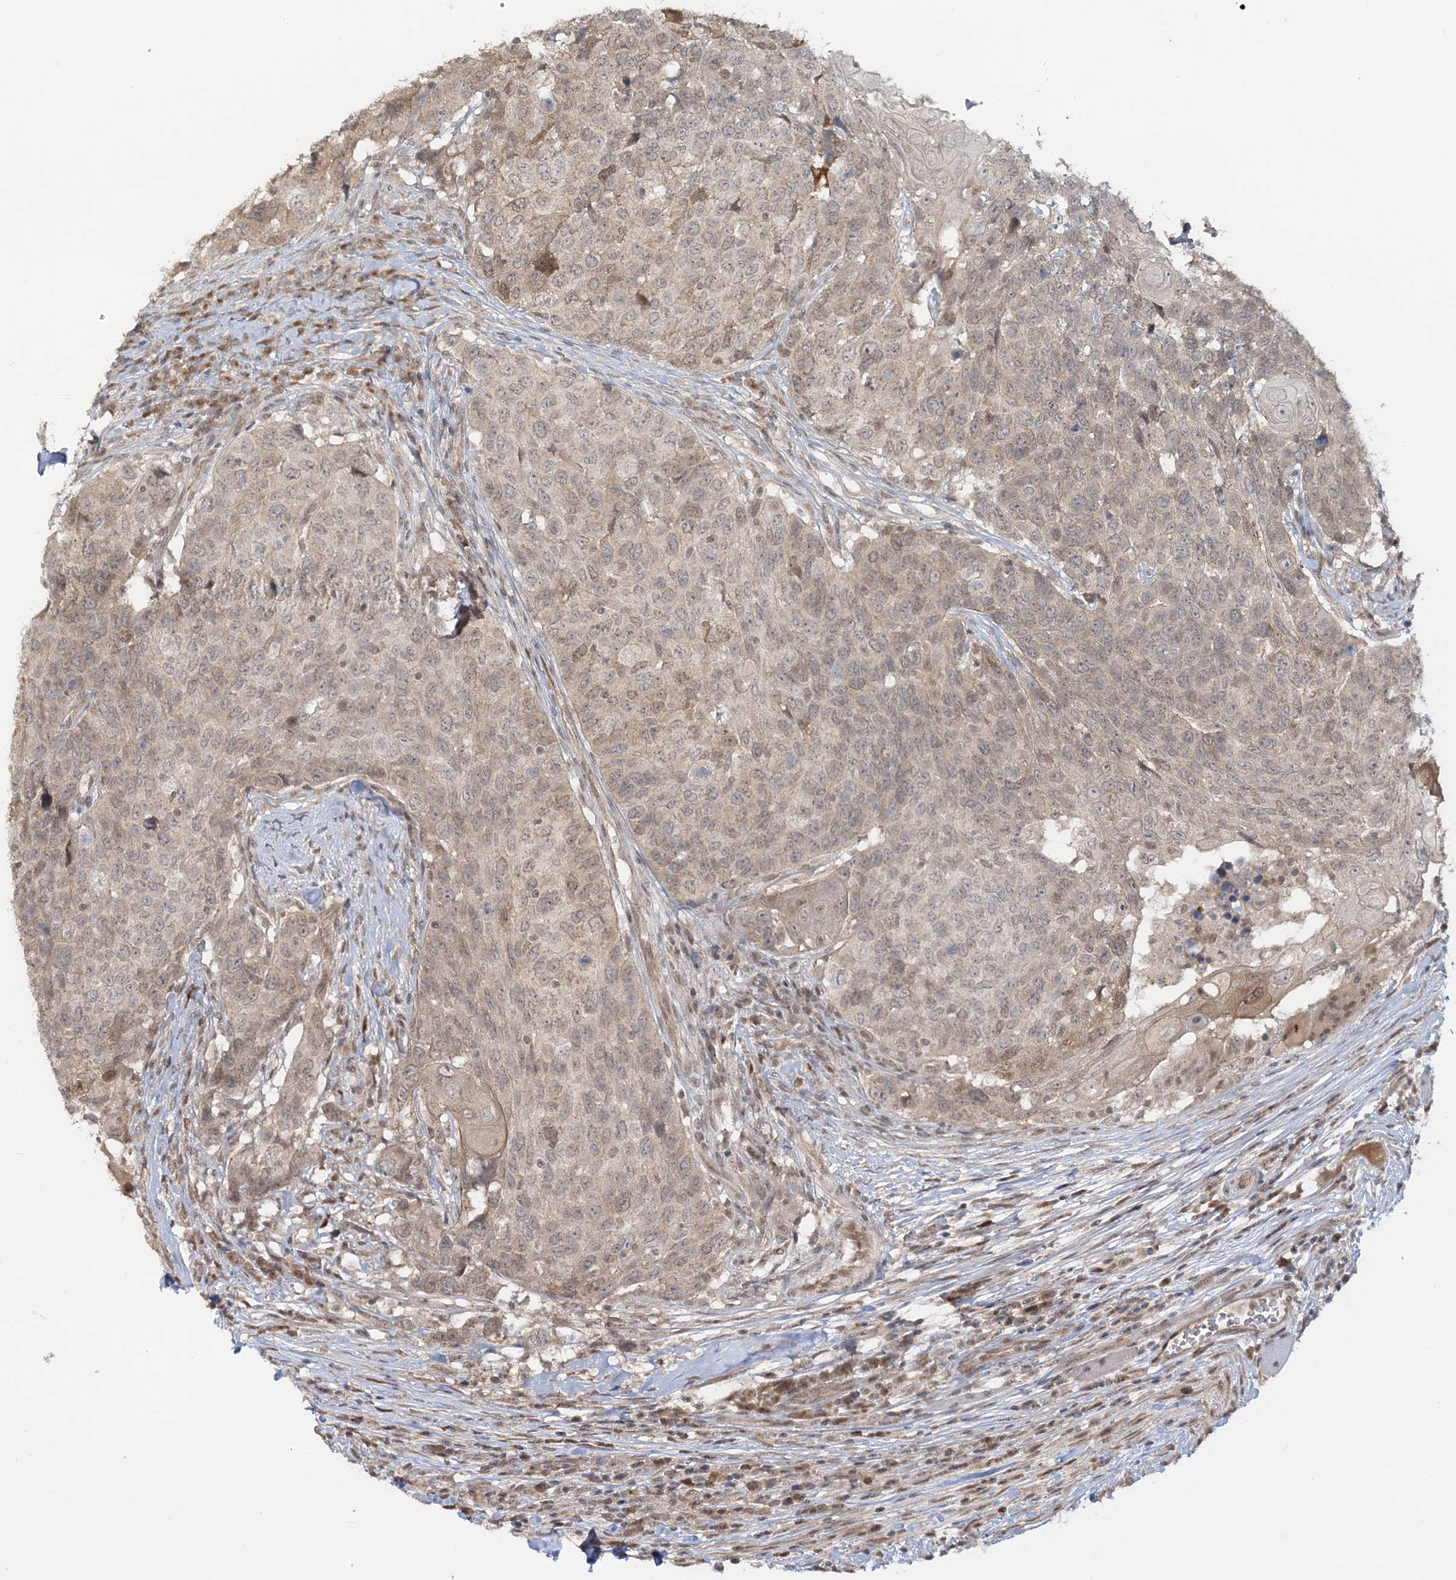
{"staining": {"intensity": "weak", "quantity": "25%-75%", "location": "cytoplasmic/membranous"}, "tissue": "head and neck cancer", "cell_type": "Tumor cells", "image_type": "cancer", "snomed": [{"axis": "morphology", "description": "Squamous cell carcinoma, NOS"}, {"axis": "topography", "description": "Head-Neck"}], "caption": "Head and neck squamous cell carcinoma stained for a protein demonstrates weak cytoplasmic/membranous positivity in tumor cells.", "gene": "ZFAND6", "patient": {"sex": "male", "age": 66}}